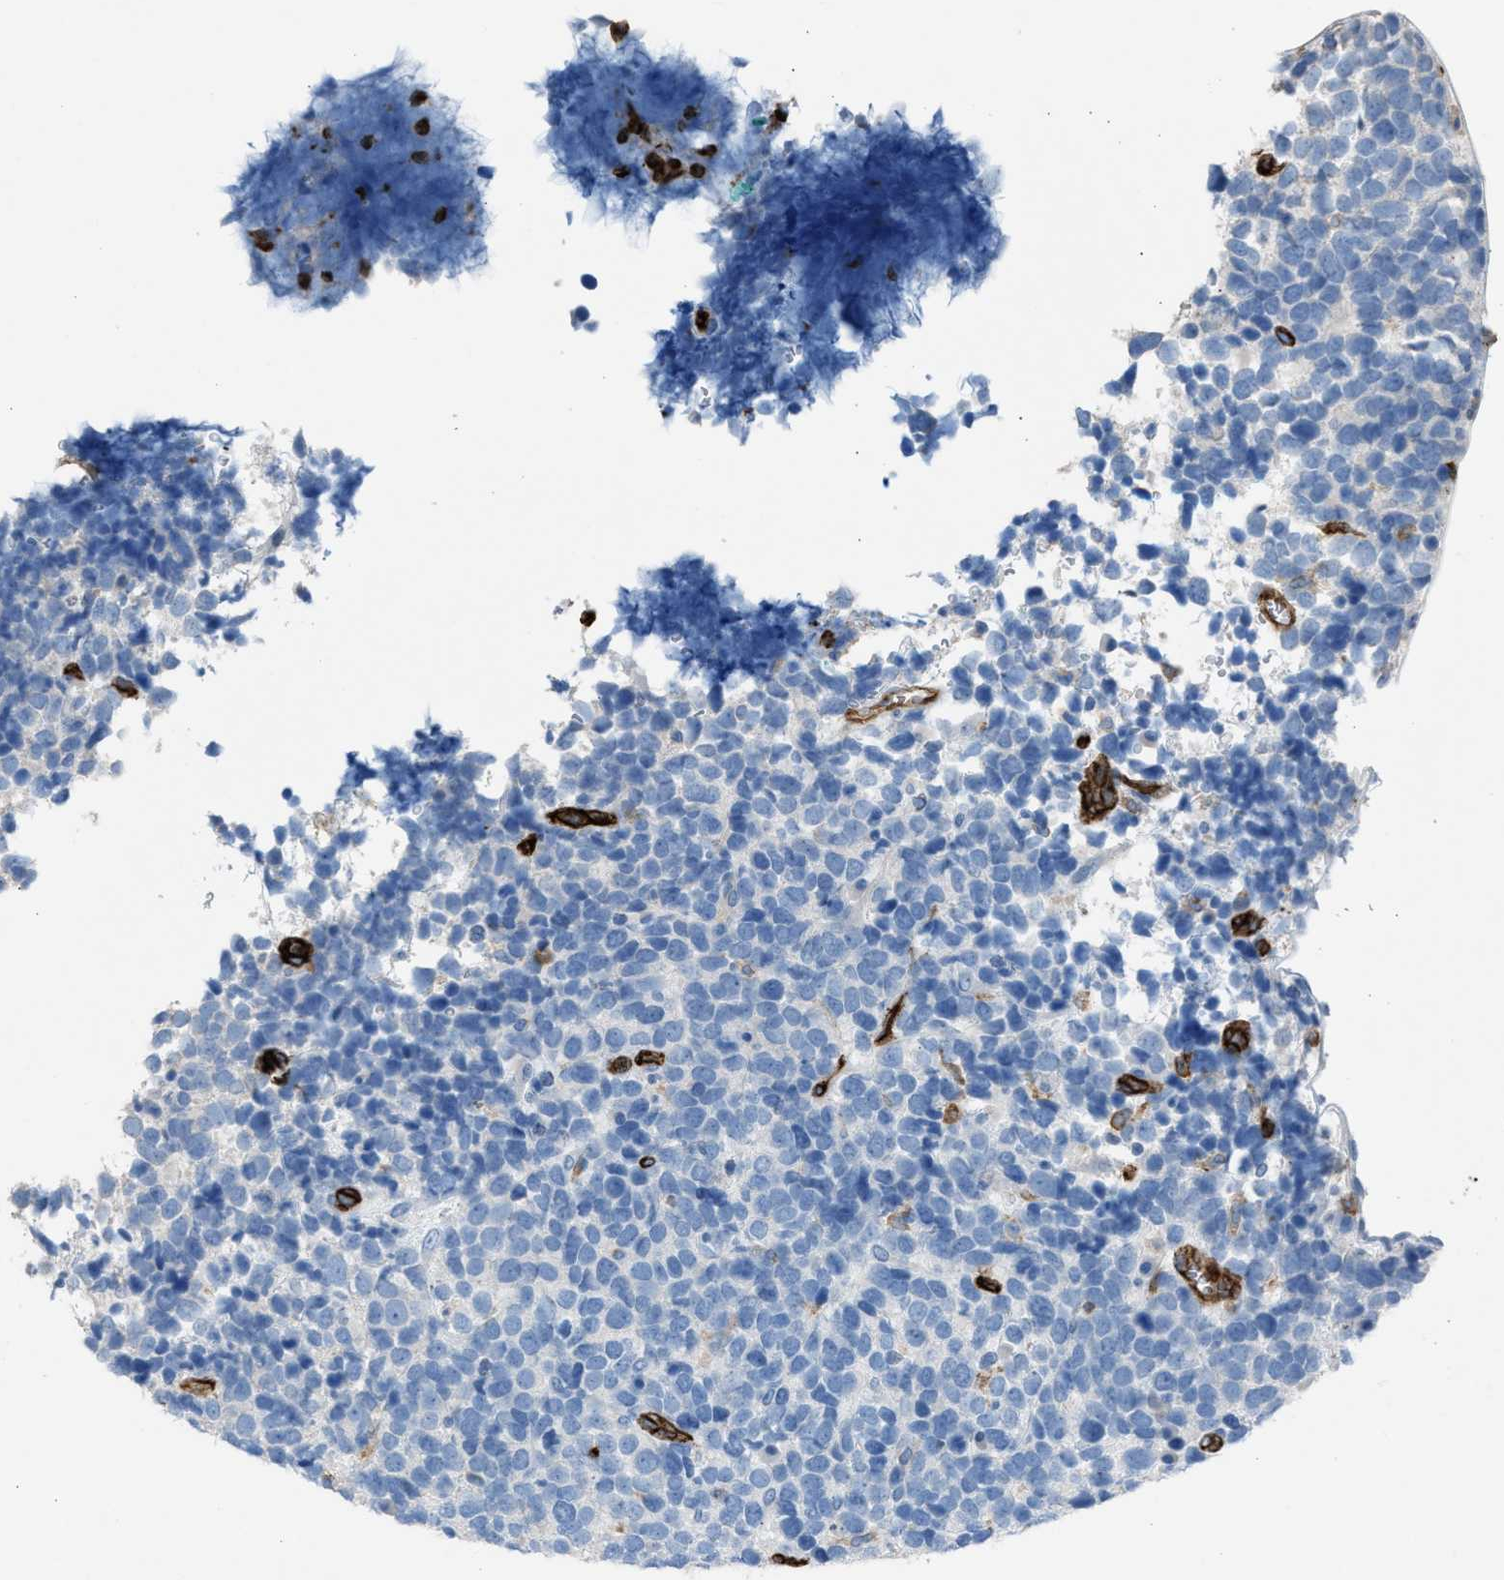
{"staining": {"intensity": "negative", "quantity": "none", "location": "none"}, "tissue": "urothelial cancer", "cell_type": "Tumor cells", "image_type": "cancer", "snomed": [{"axis": "morphology", "description": "Urothelial carcinoma, High grade"}, {"axis": "topography", "description": "Urinary bladder"}], "caption": "IHC image of neoplastic tissue: urothelial cancer stained with DAB reveals no significant protein staining in tumor cells. (Brightfield microscopy of DAB immunohistochemistry at high magnification).", "gene": "DYSF", "patient": {"sex": "female", "age": 82}}